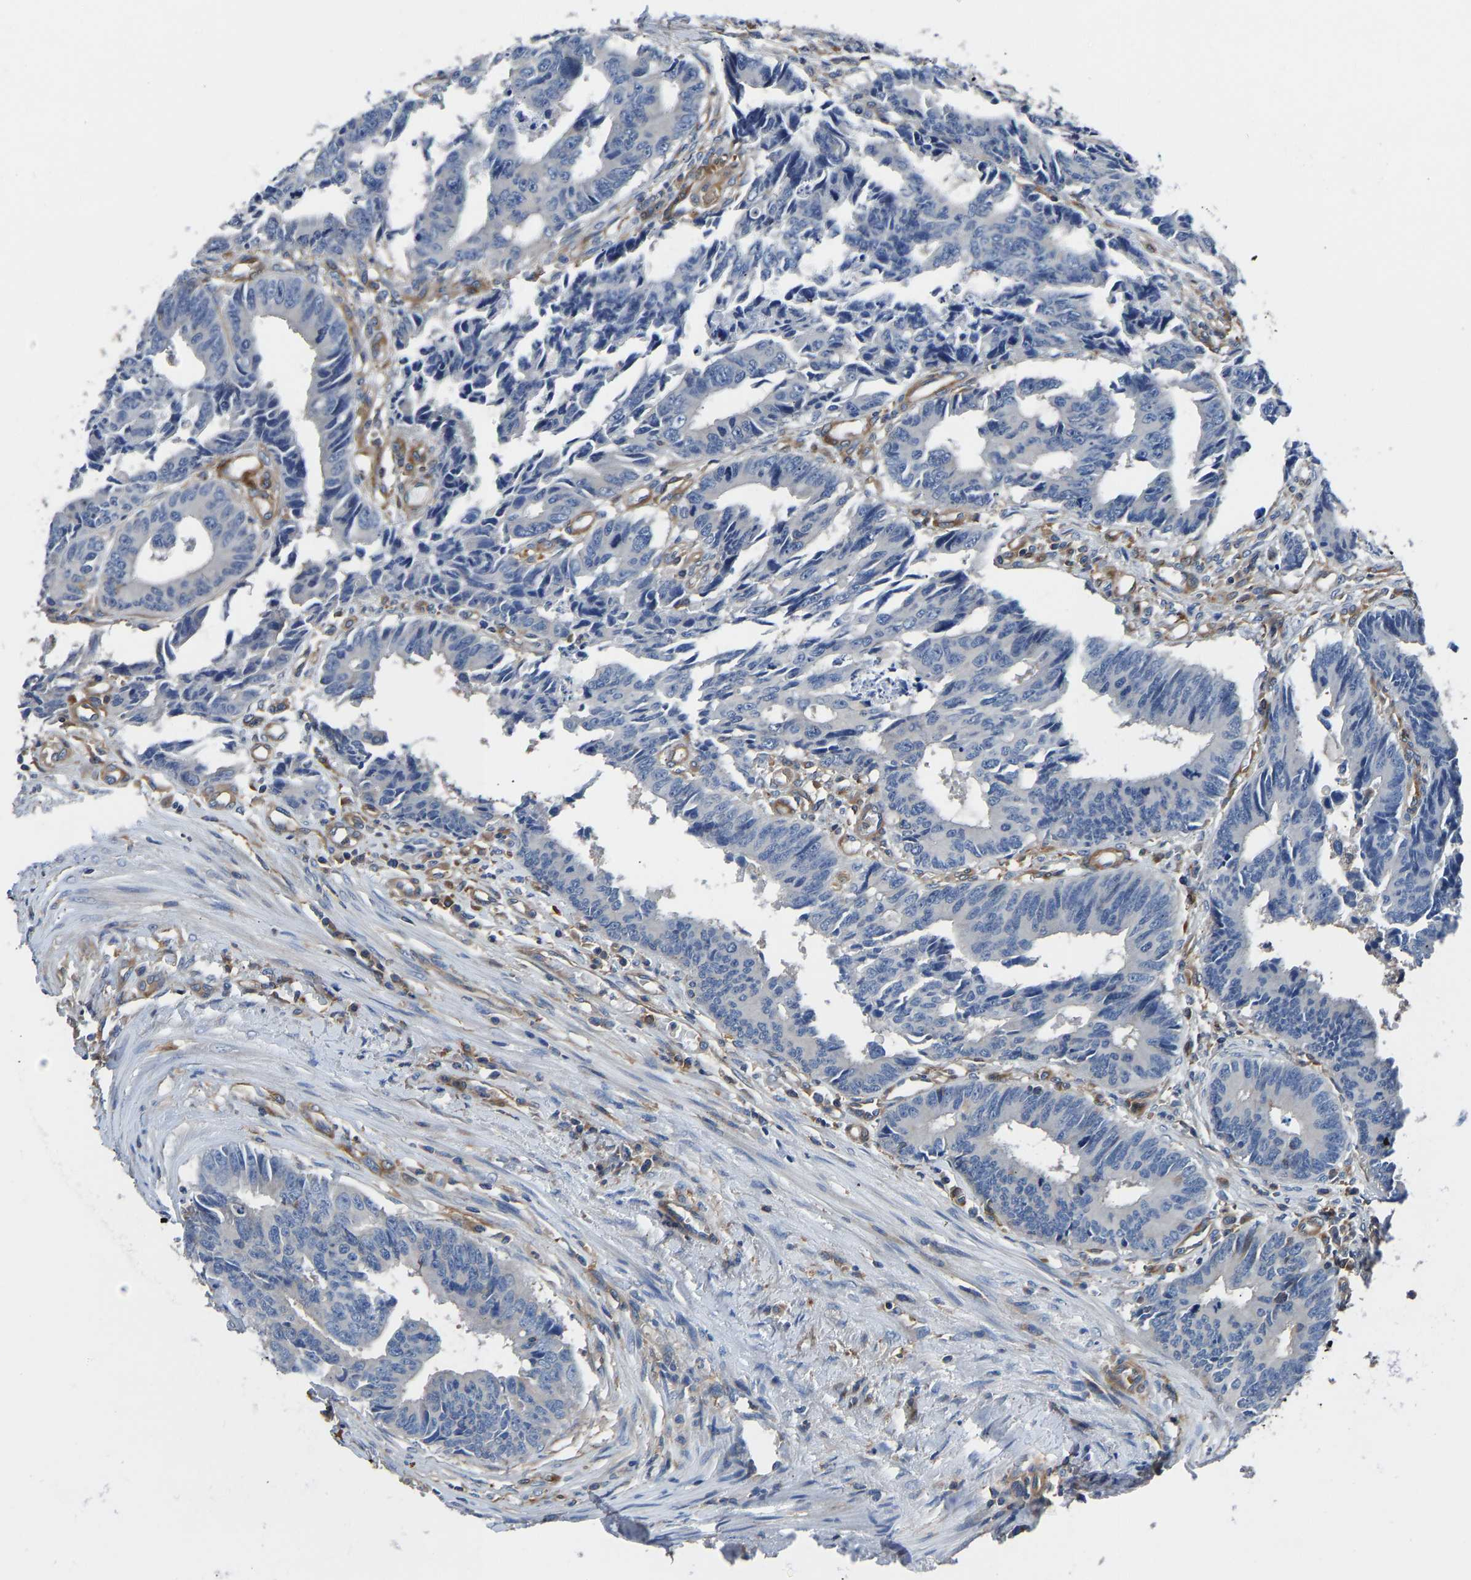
{"staining": {"intensity": "negative", "quantity": "none", "location": "none"}, "tissue": "colorectal cancer", "cell_type": "Tumor cells", "image_type": "cancer", "snomed": [{"axis": "morphology", "description": "Adenocarcinoma, NOS"}, {"axis": "topography", "description": "Rectum"}], "caption": "This micrograph is of colorectal adenocarcinoma stained with IHC to label a protein in brown with the nuclei are counter-stained blue. There is no positivity in tumor cells.", "gene": "PRKAR1A", "patient": {"sex": "male", "age": 84}}